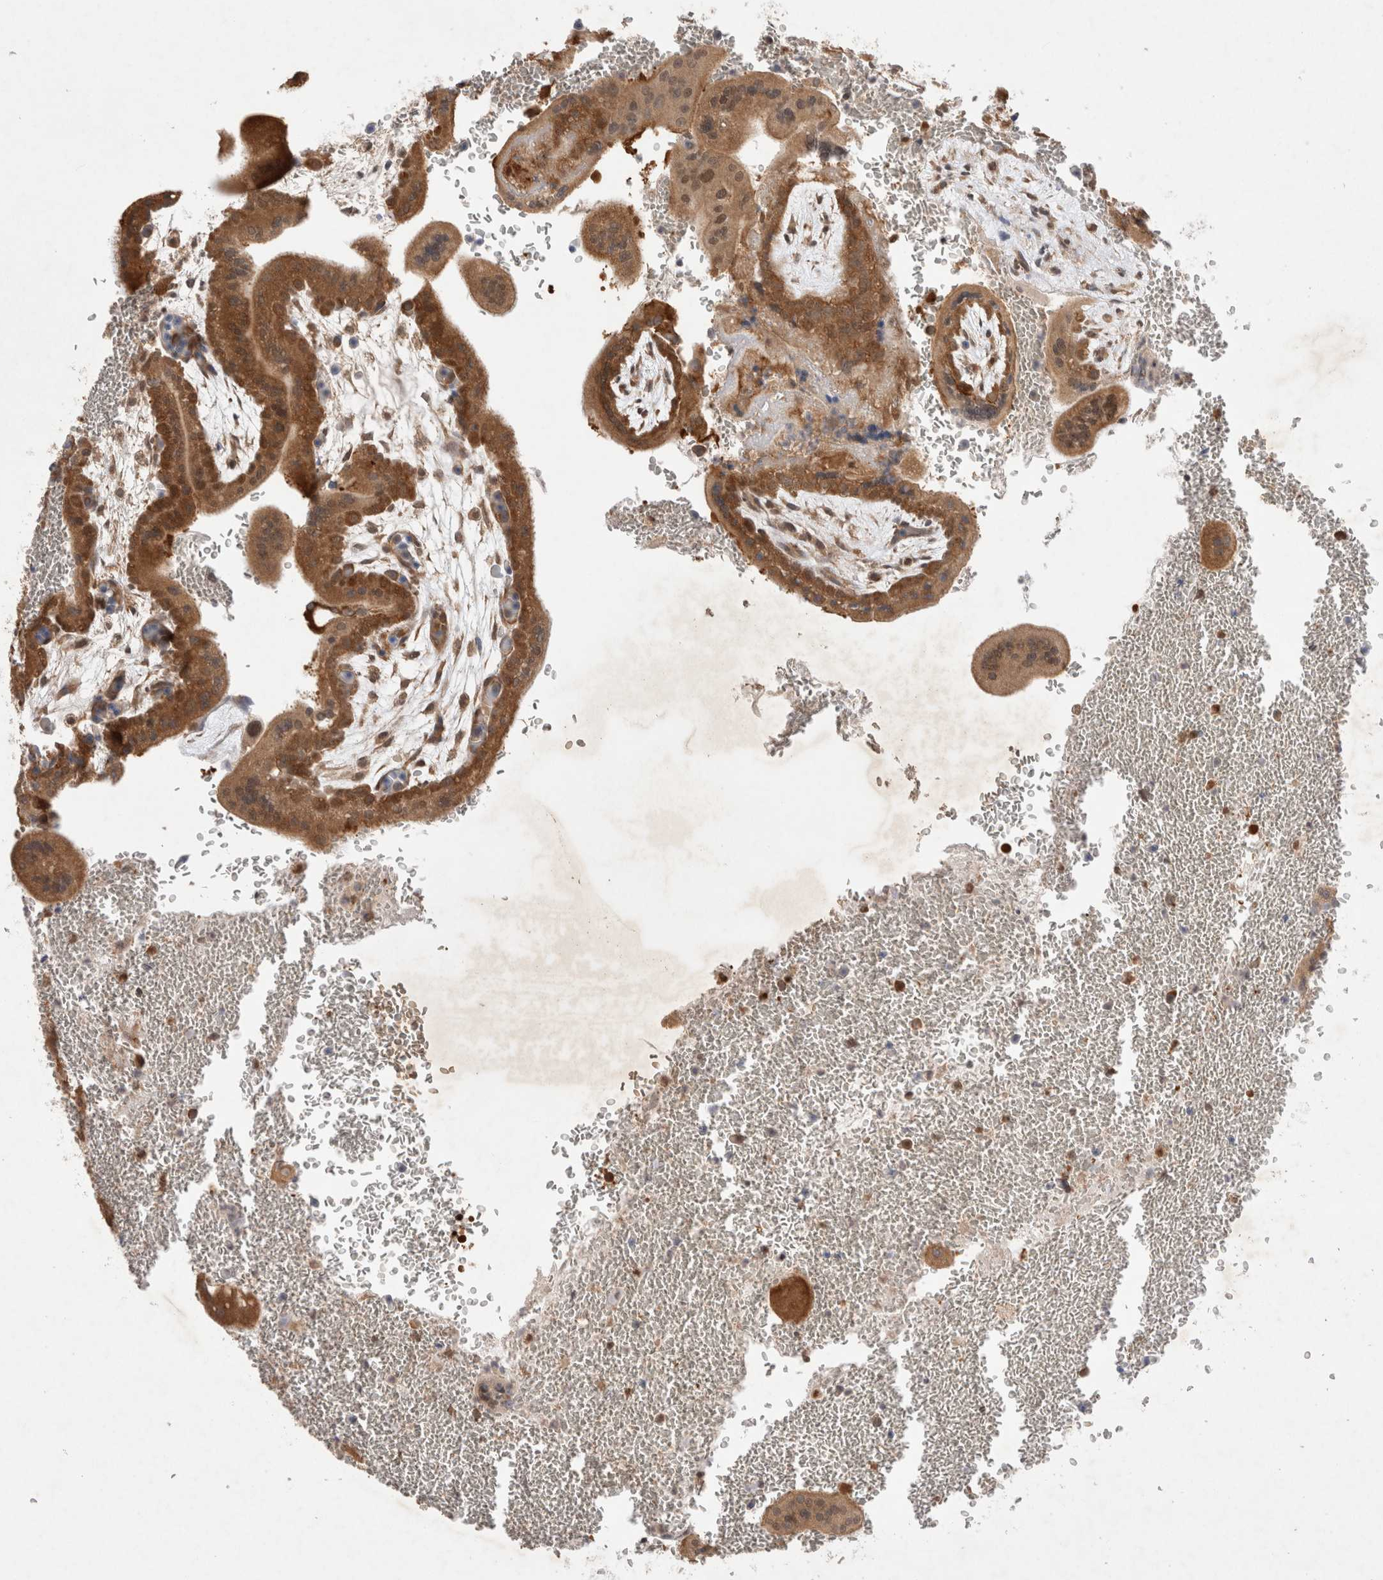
{"staining": {"intensity": "strong", "quantity": ">75%", "location": "cytoplasmic/membranous"}, "tissue": "placenta", "cell_type": "Trophoblastic cells", "image_type": "normal", "snomed": [{"axis": "morphology", "description": "Normal tissue, NOS"}, {"axis": "topography", "description": "Placenta"}], "caption": "Brown immunohistochemical staining in benign placenta reveals strong cytoplasmic/membranous staining in about >75% of trophoblastic cells.", "gene": "EIF3E", "patient": {"sex": "female", "age": 35}}